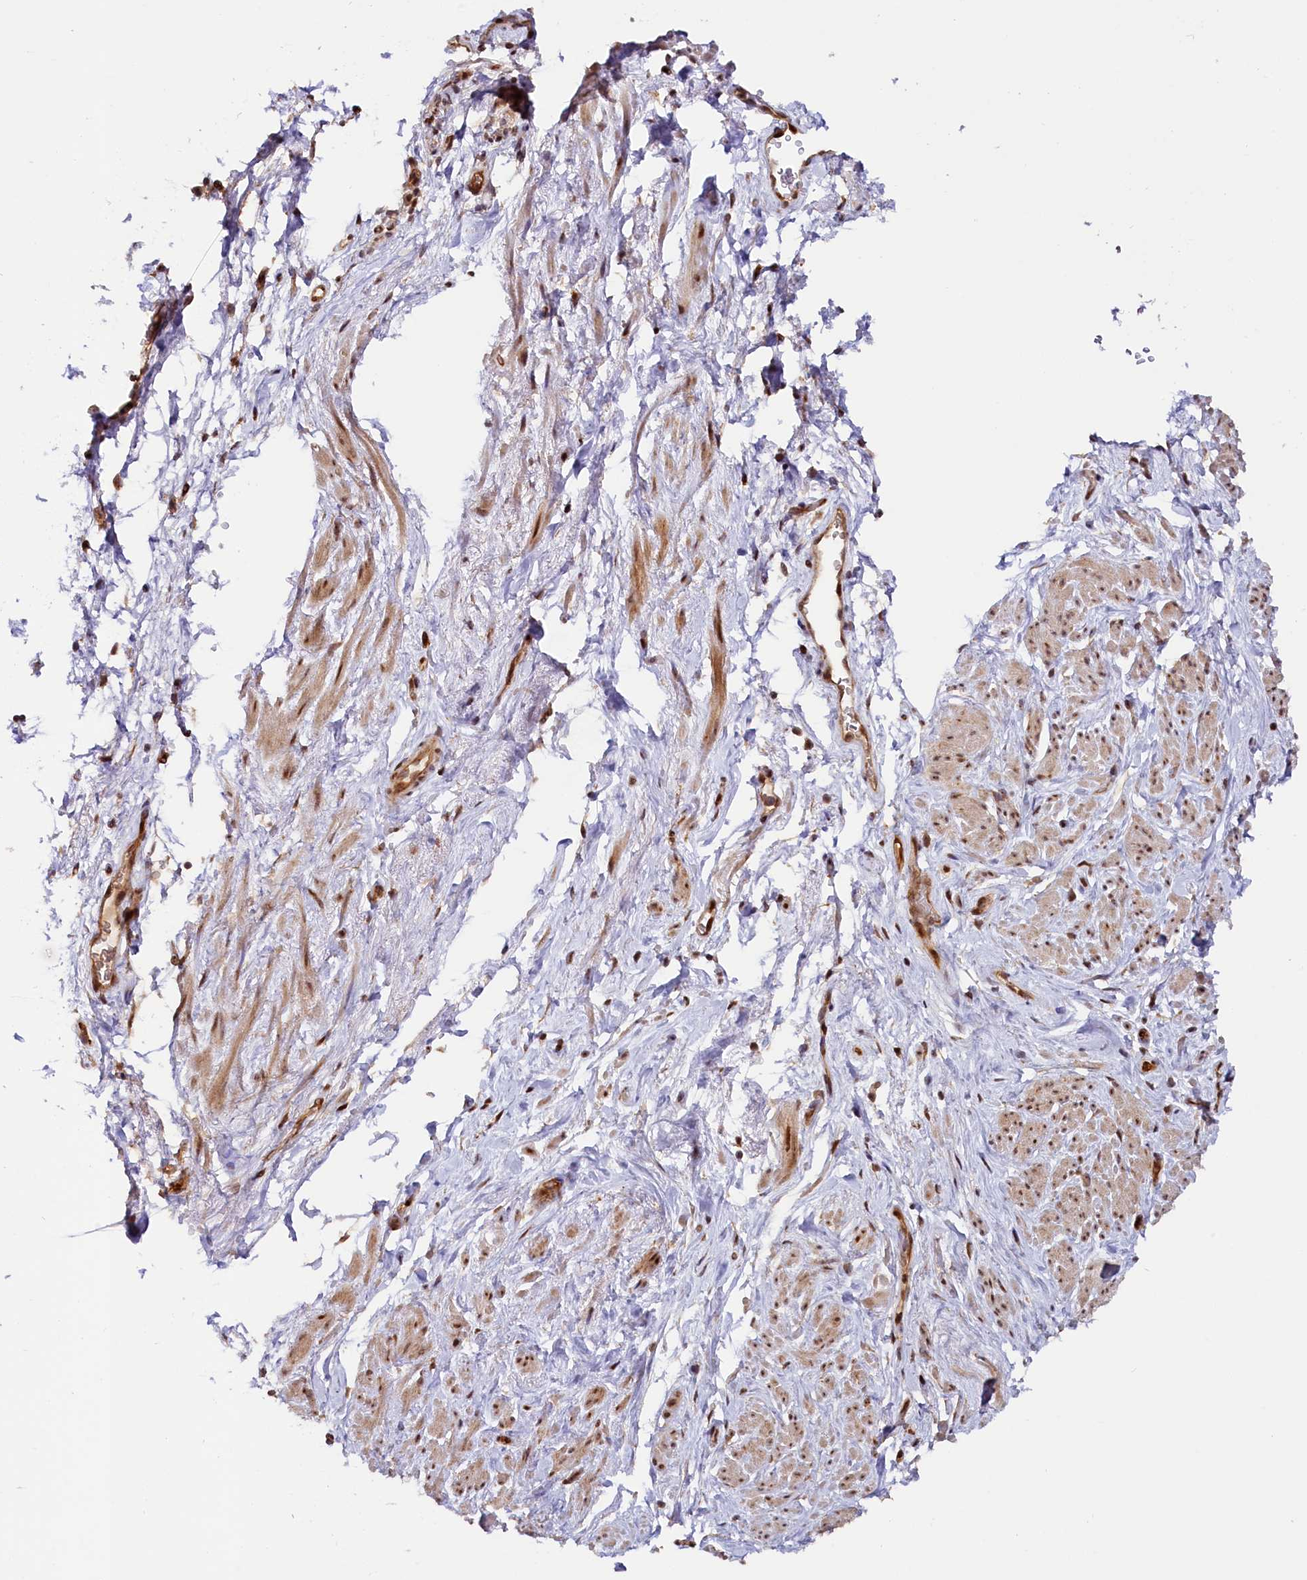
{"staining": {"intensity": "moderate", "quantity": "25%-75%", "location": "cytoplasmic/membranous,nuclear"}, "tissue": "smooth muscle", "cell_type": "Smooth muscle cells", "image_type": "normal", "snomed": [{"axis": "morphology", "description": "Normal tissue, NOS"}, {"axis": "topography", "description": "Smooth muscle"}, {"axis": "topography", "description": "Peripheral nerve tissue"}], "caption": "Immunohistochemical staining of benign human smooth muscle displays medium levels of moderate cytoplasmic/membranous,nuclear positivity in approximately 25%-75% of smooth muscle cells. The protein is shown in brown color, while the nuclei are stained blue.", "gene": "ANKRD24", "patient": {"sex": "male", "age": 69}}